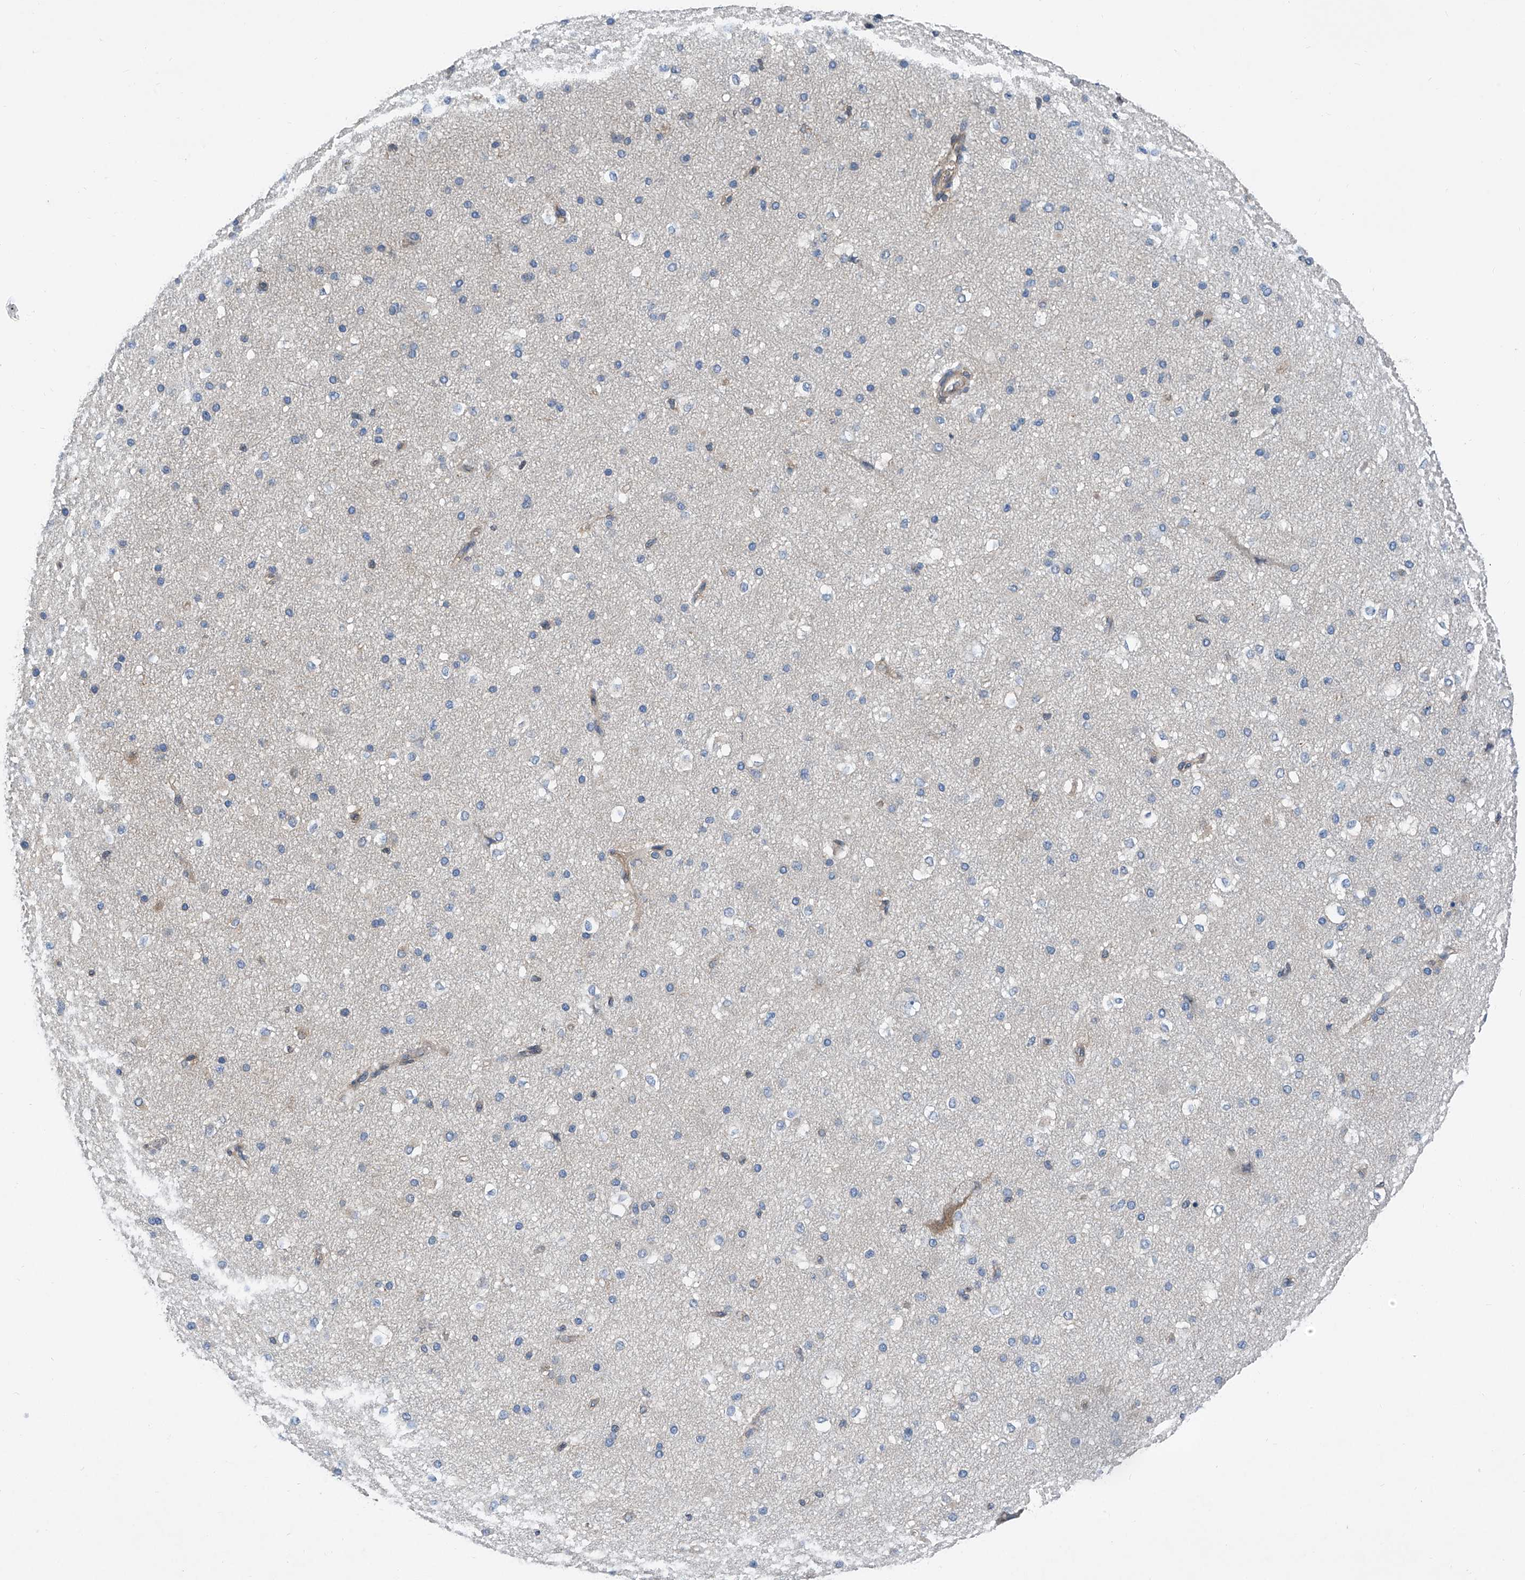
{"staining": {"intensity": "moderate", "quantity": "25%-75%", "location": "cytoplasmic/membranous"}, "tissue": "cerebral cortex", "cell_type": "Endothelial cells", "image_type": "normal", "snomed": [{"axis": "morphology", "description": "Normal tissue, NOS"}, {"axis": "morphology", "description": "Developmental malformation"}, {"axis": "topography", "description": "Cerebral cortex"}], "caption": "Immunohistochemistry (IHC) (DAB (3,3'-diaminobenzidine)) staining of benign human cerebral cortex shows moderate cytoplasmic/membranous protein staining in about 25%-75% of endothelial cells.", "gene": "TRIM38", "patient": {"sex": "female", "age": 30}}